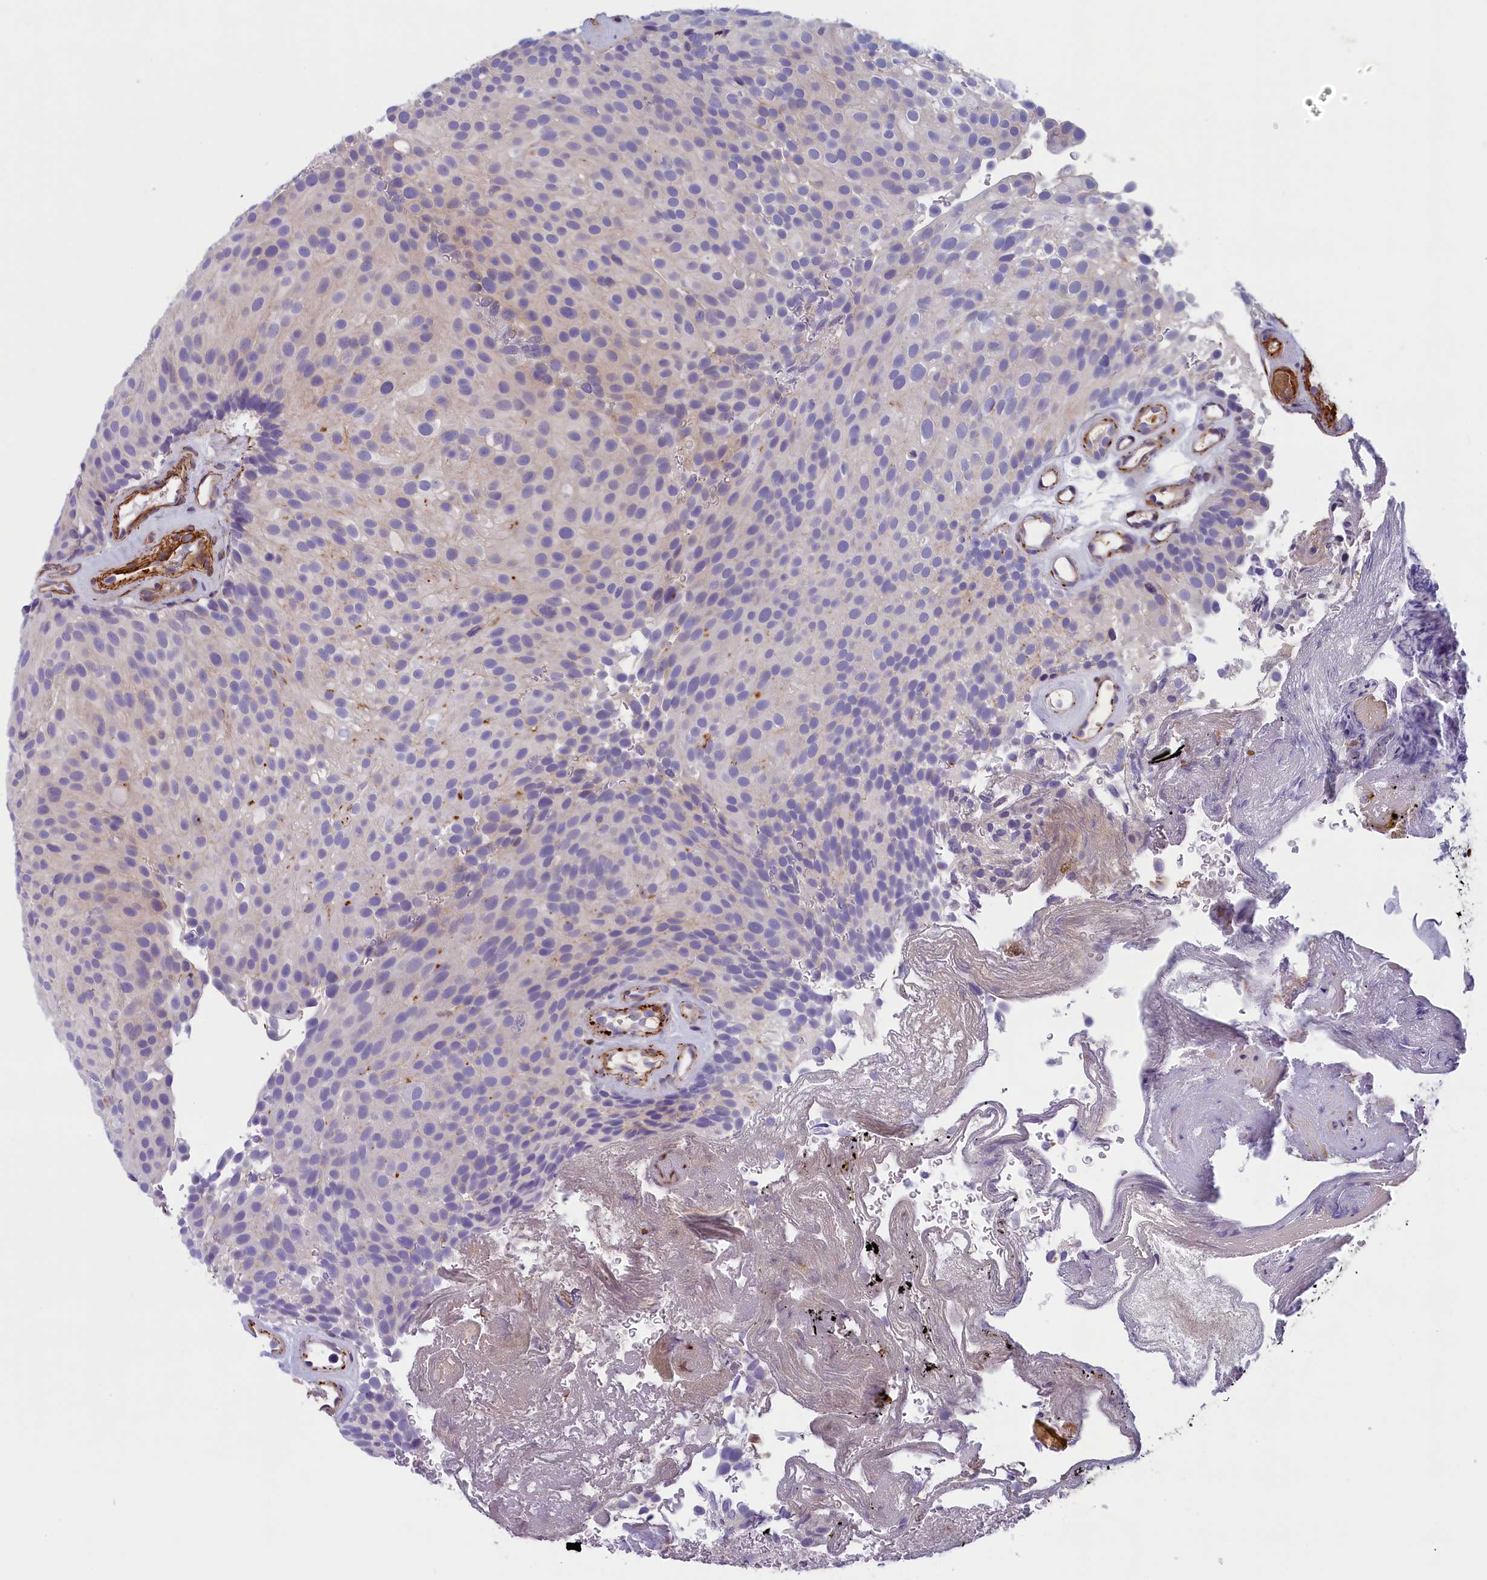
{"staining": {"intensity": "negative", "quantity": "none", "location": "none"}, "tissue": "urothelial cancer", "cell_type": "Tumor cells", "image_type": "cancer", "snomed": [{"axis": "morphology", "description": "Urothelial carcinoma, Low grade"}, {"axis": "topography", "description": "Urinary bladder"}], "caption": "Tumor cells are negative for protein expression in human urothelial cancer. Brightfield microscopy of immunohistochemistry (IHC) stained with DAB (3,3'-diaminobenzidine) (brown) and hematoxylin (blue), captured at high magnification.", "gene": "BCL2L13", "patient": {"sex": "male", "age": 78}}